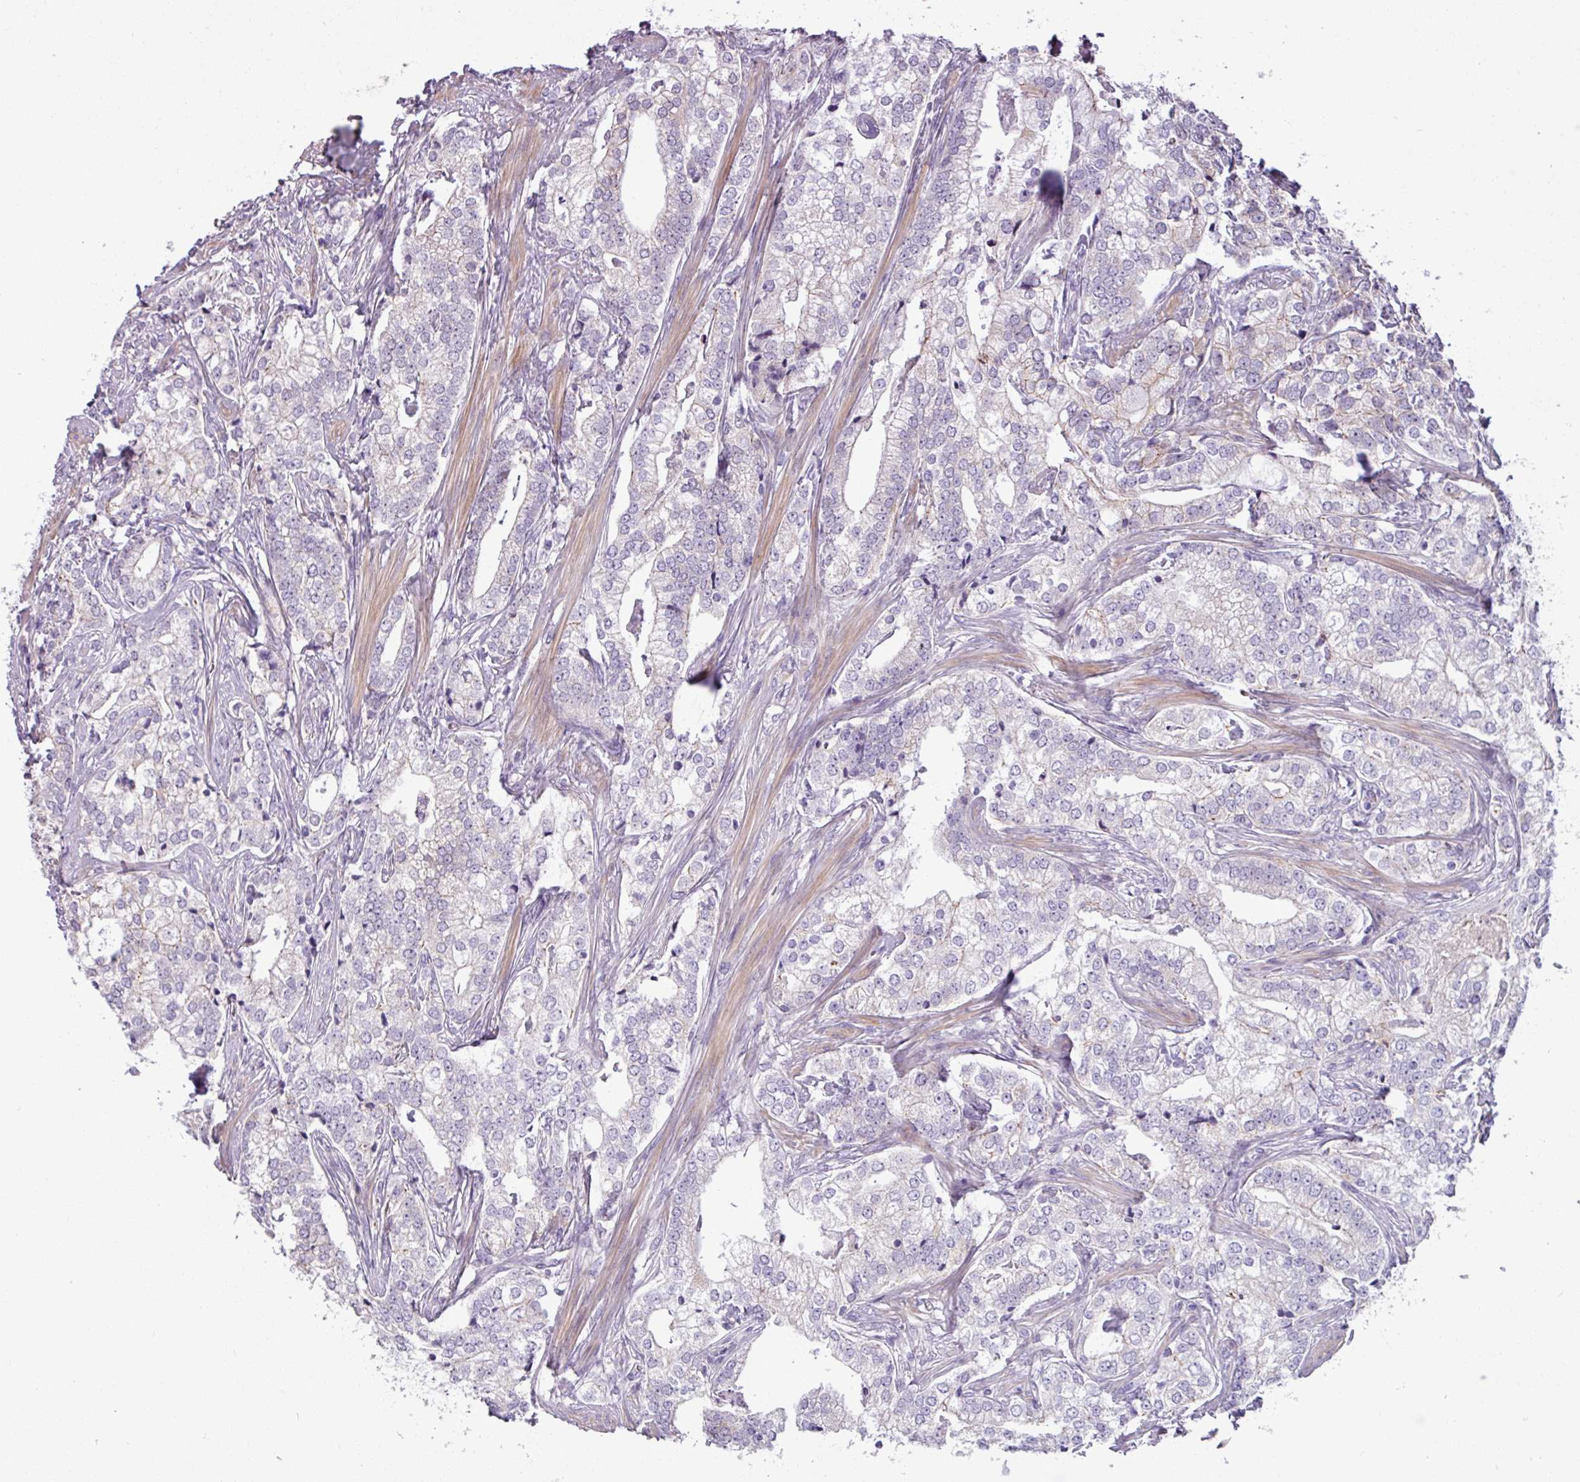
{"staining": {"intensity": "negative", "quantity": "none", "location": "none"}, "tissue": "prostate cancer", "cell_type": "Tumor cells", "image_type": "cancer", "snomed": [{"axis": "morphology", "description": "Adenocarcinoma, High grade"}, {"axis": "topography", "description": "Prostate"}], "caption": "Immunohistochemical staining of human prostate cancer (adenocarcinoma (high-grade)) displays no significant expression in tumor cells. Nuclei are stained in blue.", "gene": "PNMA6A", "patient": {"sex": "male", "age": 69}}